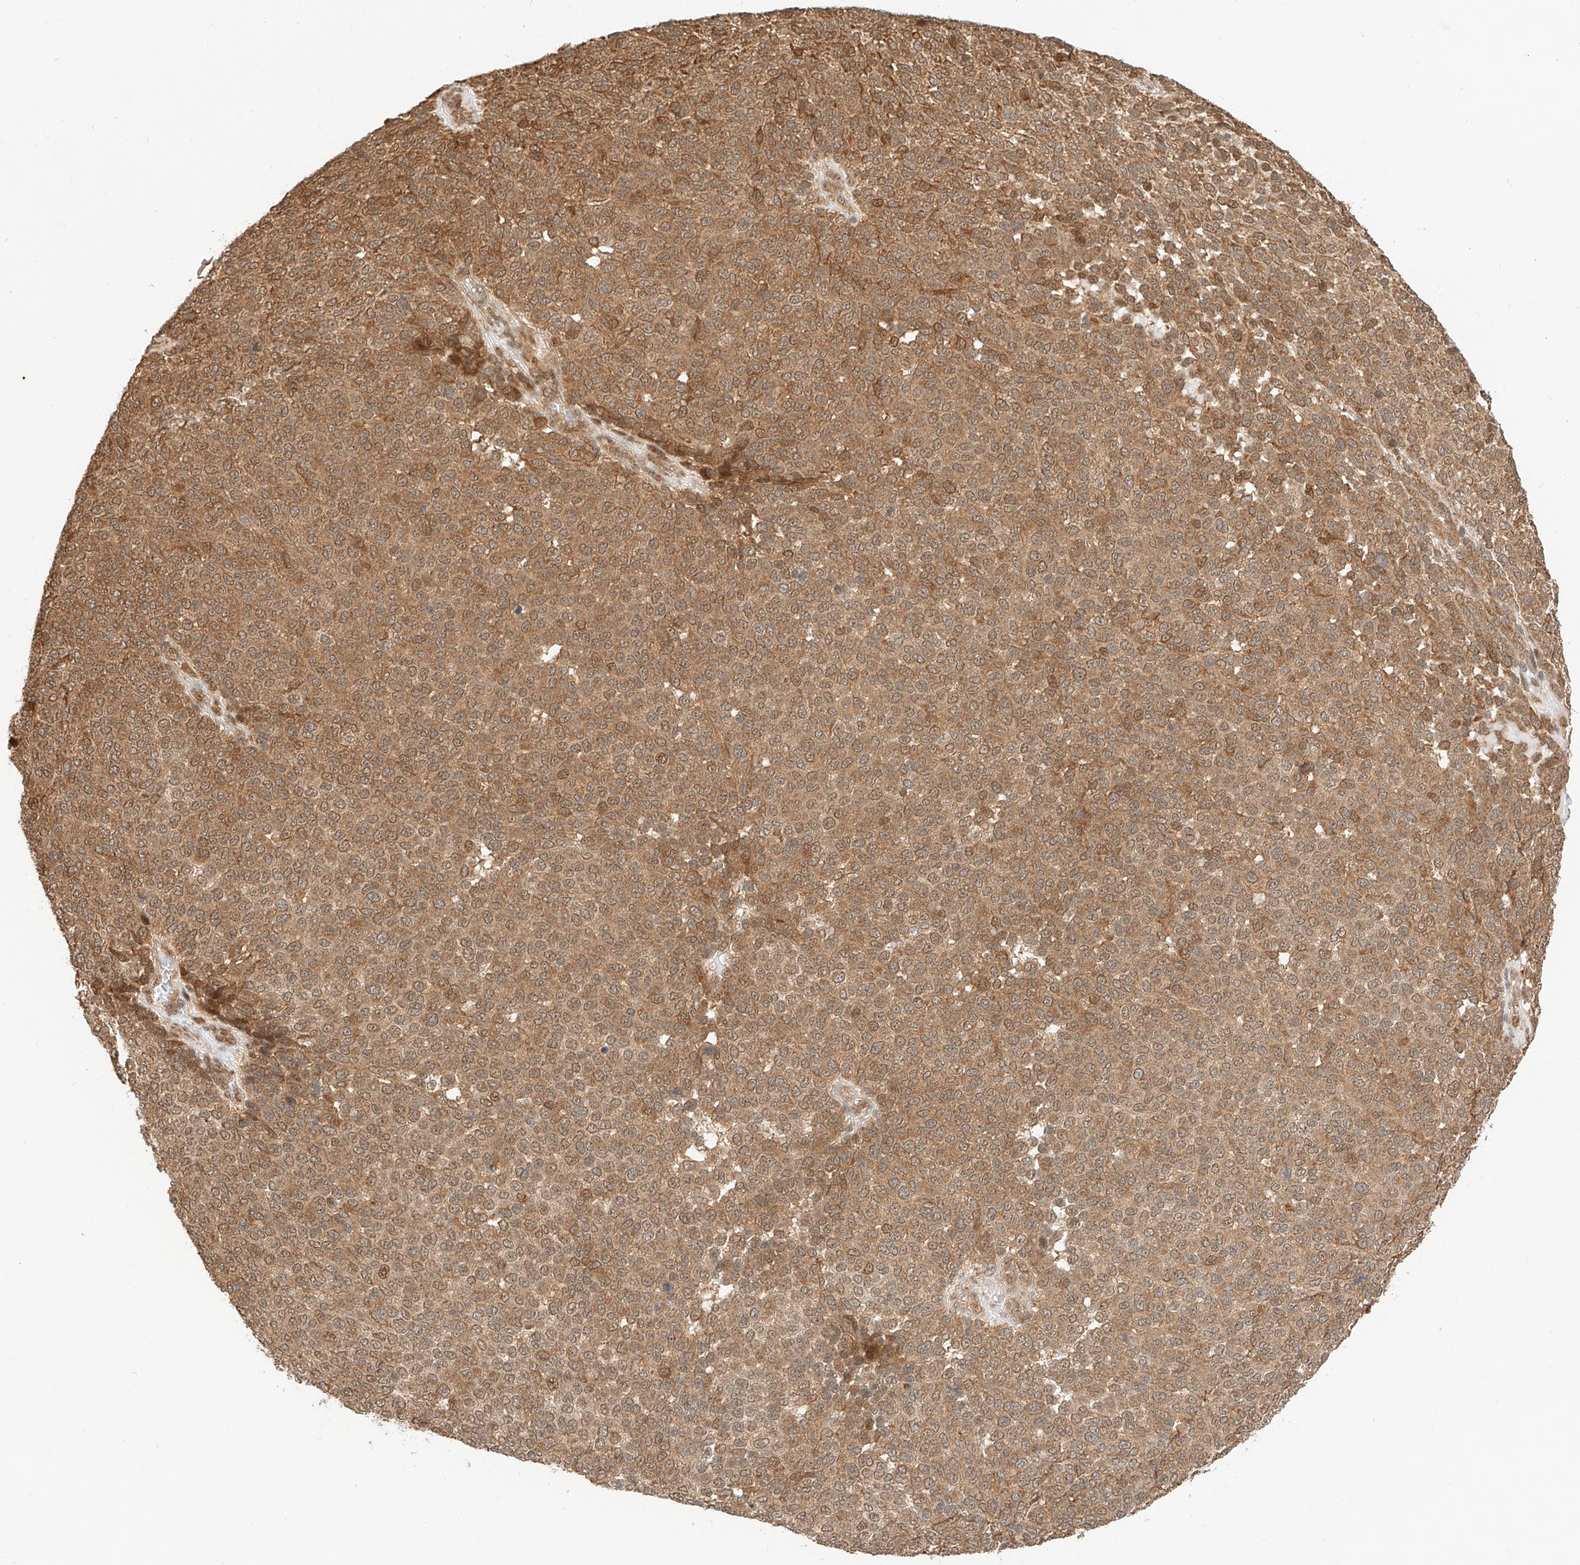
{"staining": {"intensity": "moderate", "quantity": ">75%", "location": "cytoplasmic/membranous"}, "tissue": "melanoma", "cell_type": "Tumor cells", "image_type": "cancer", "snomed": [{"axis": "morphology", "description": "Malignant melanoma, NOS"}, {"axis": "topography", "description": "Skin"}], "caption": "A brown stain labels moderate cytoplasmic/membranous positivity of a protein in melanoma tumor cells. (brown staining indicates protein expression, while blue staining denotes nuclei).", "gene": "EIF4H", "patient": {"sex": "male", "age": 49}}